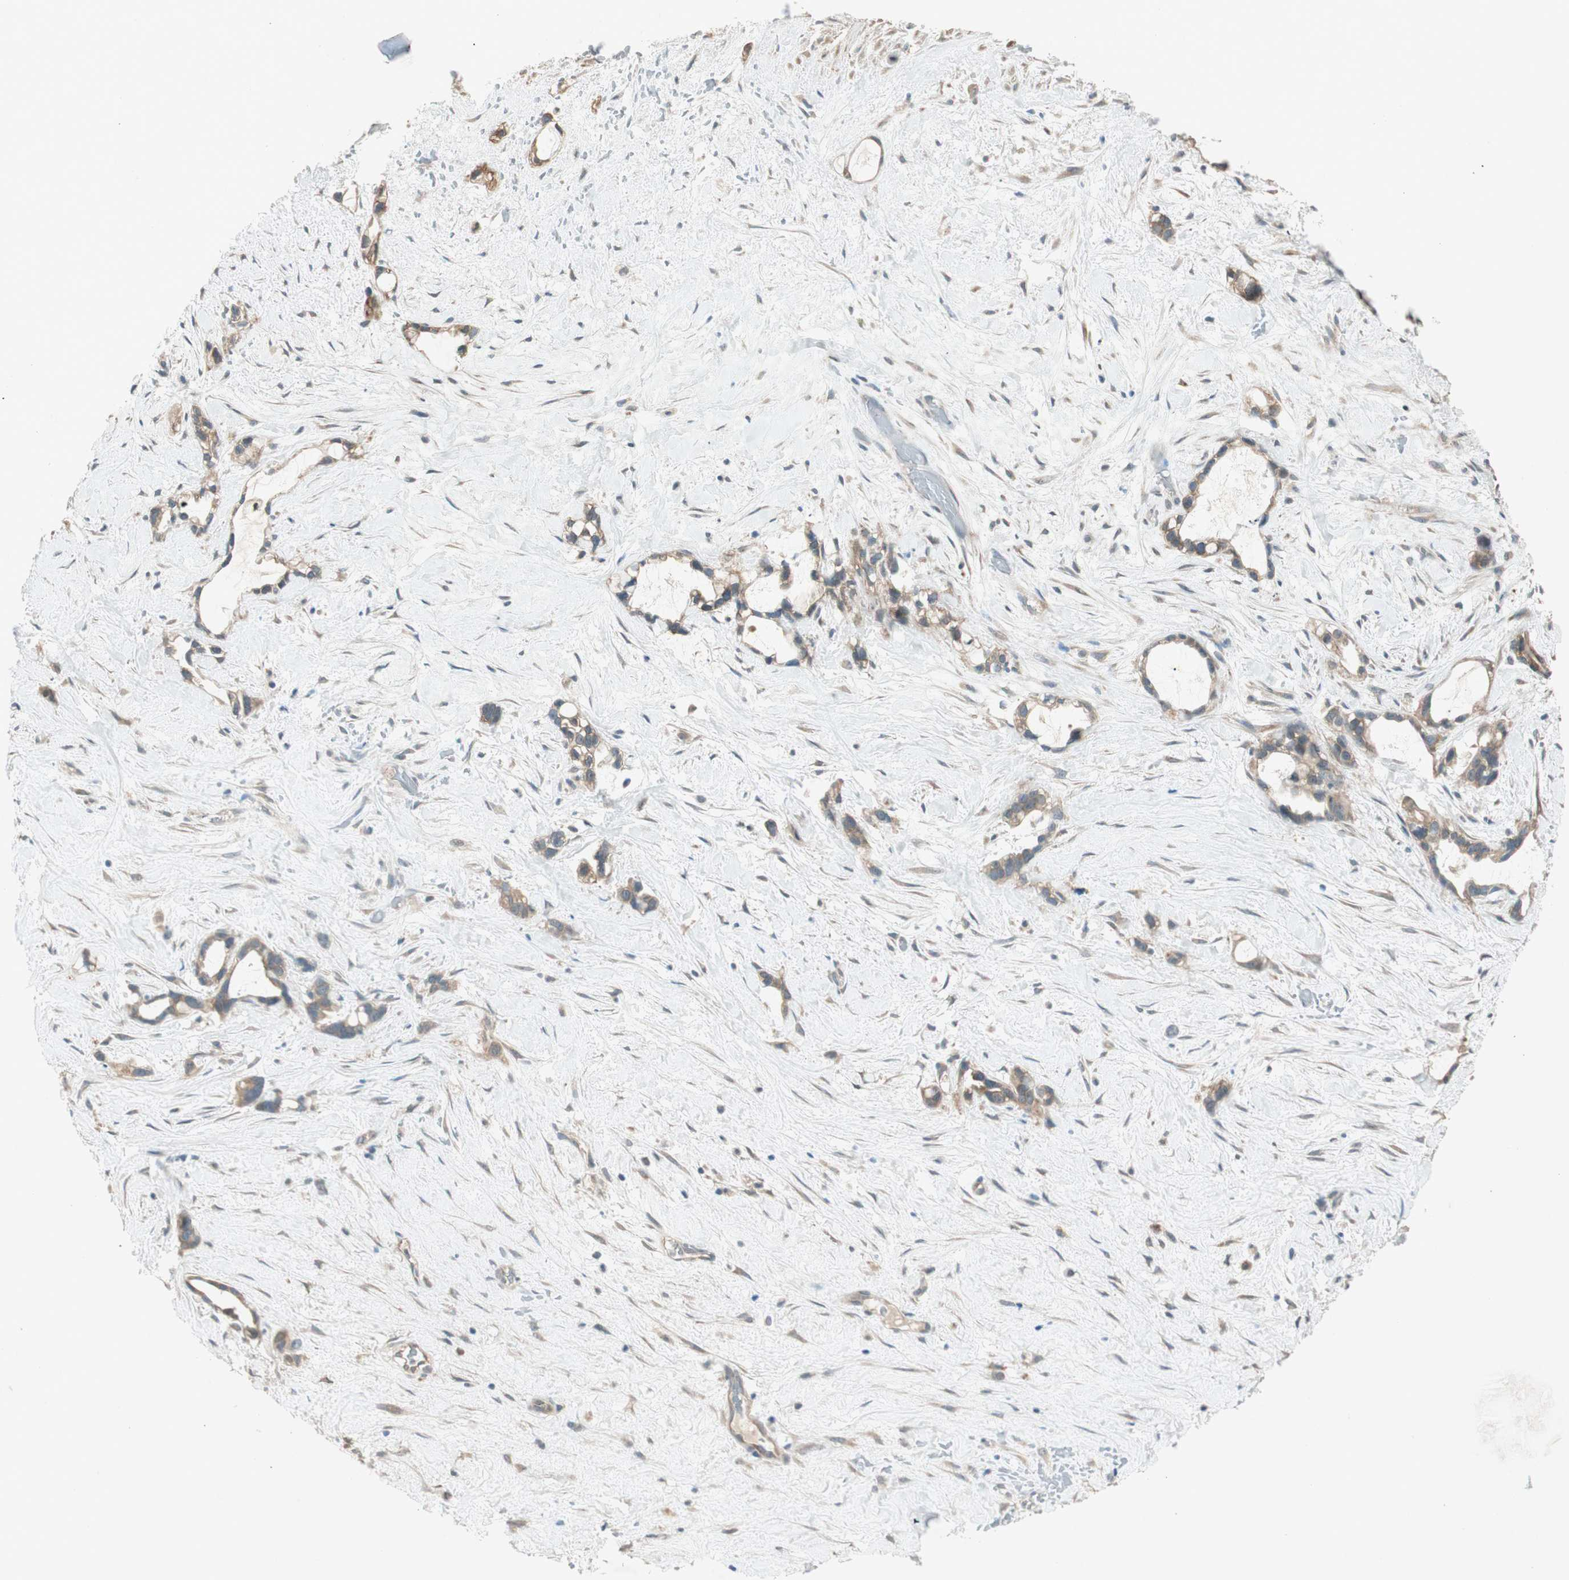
{"staining": {"intensity": "moderate", "quantity": ">75%", "location": "cytoplasmic/membranous"}, "tissue": "liver cancer", "cell_type": "Tumor cells", "image_type": "cancer", "snomed": [{"axis": "morphology", "description": "Cholangiocarcinoma"}, {"axis": "topography", "description": "Liver"}], "caption": "An immunohistochemistry micrograph of neoplastic tissue is shown. Protein staining in brown labels moderate cytoplasmic/membranous positivity in liver cancer within tumor cells. Nuclei are stained in blue.", "gene": "NCLN", "patient": {"sex": "female", "age": 65}}